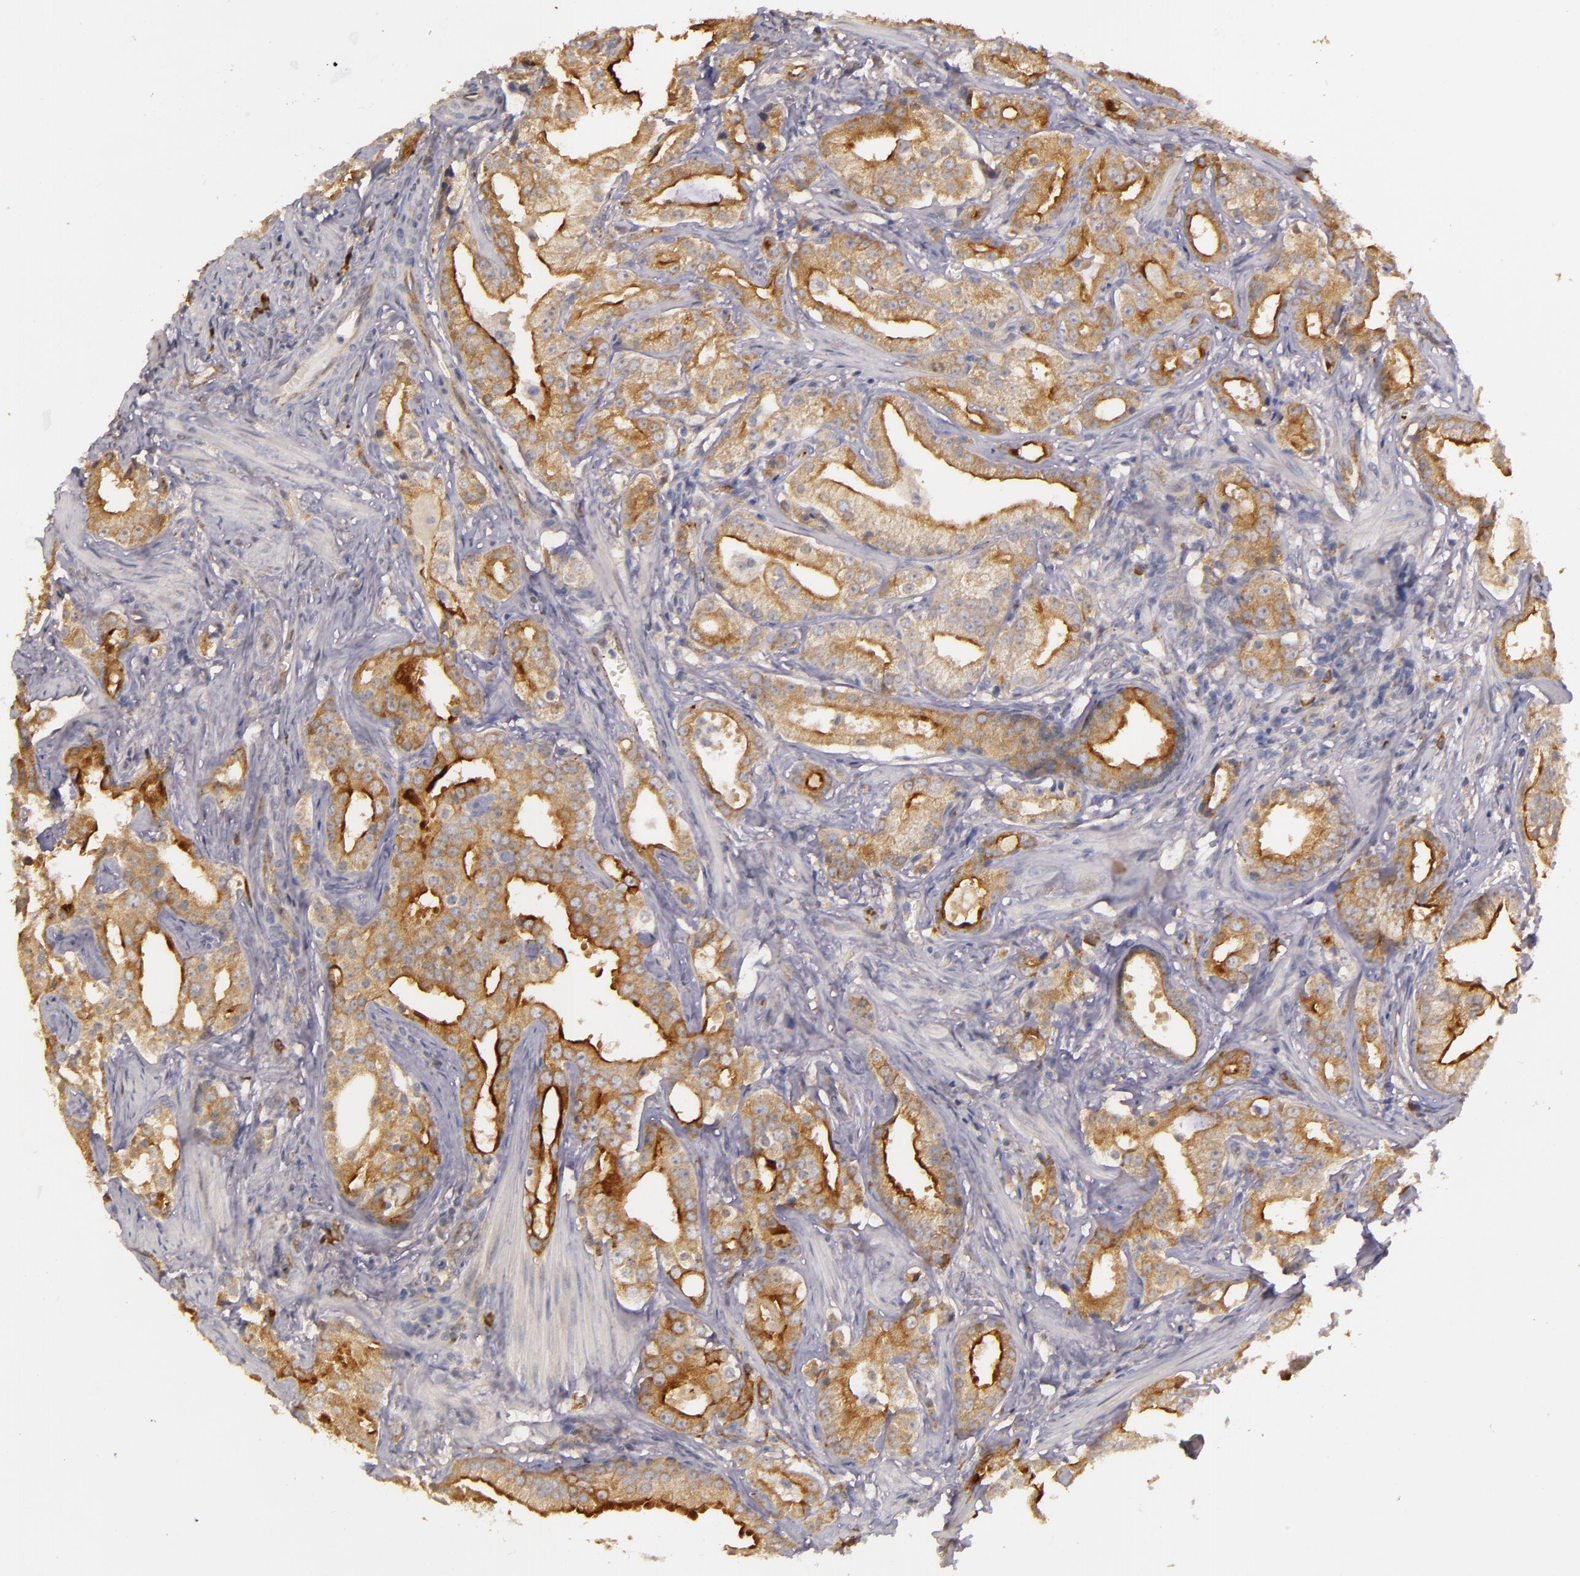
{"staining": {"intensity": "moderate", "quantity": ">75%", "location": "cytoplasmic/membranous"}, "tissue": "prostate cancer", "cell_type": "Tumor cells", "image_type": "cancer", "snomed": [{"axis": "morphology", "description": "Adenocarcinoma, Low grade"}, {"axis": "topography", "description": "Prostate"}], "caption": "Prostate cancer stained with a protein marker demonstrates moderate staining in tumor cells.", "gene": "SYTL4", "patient": {"sex": "male", "age": 59}}